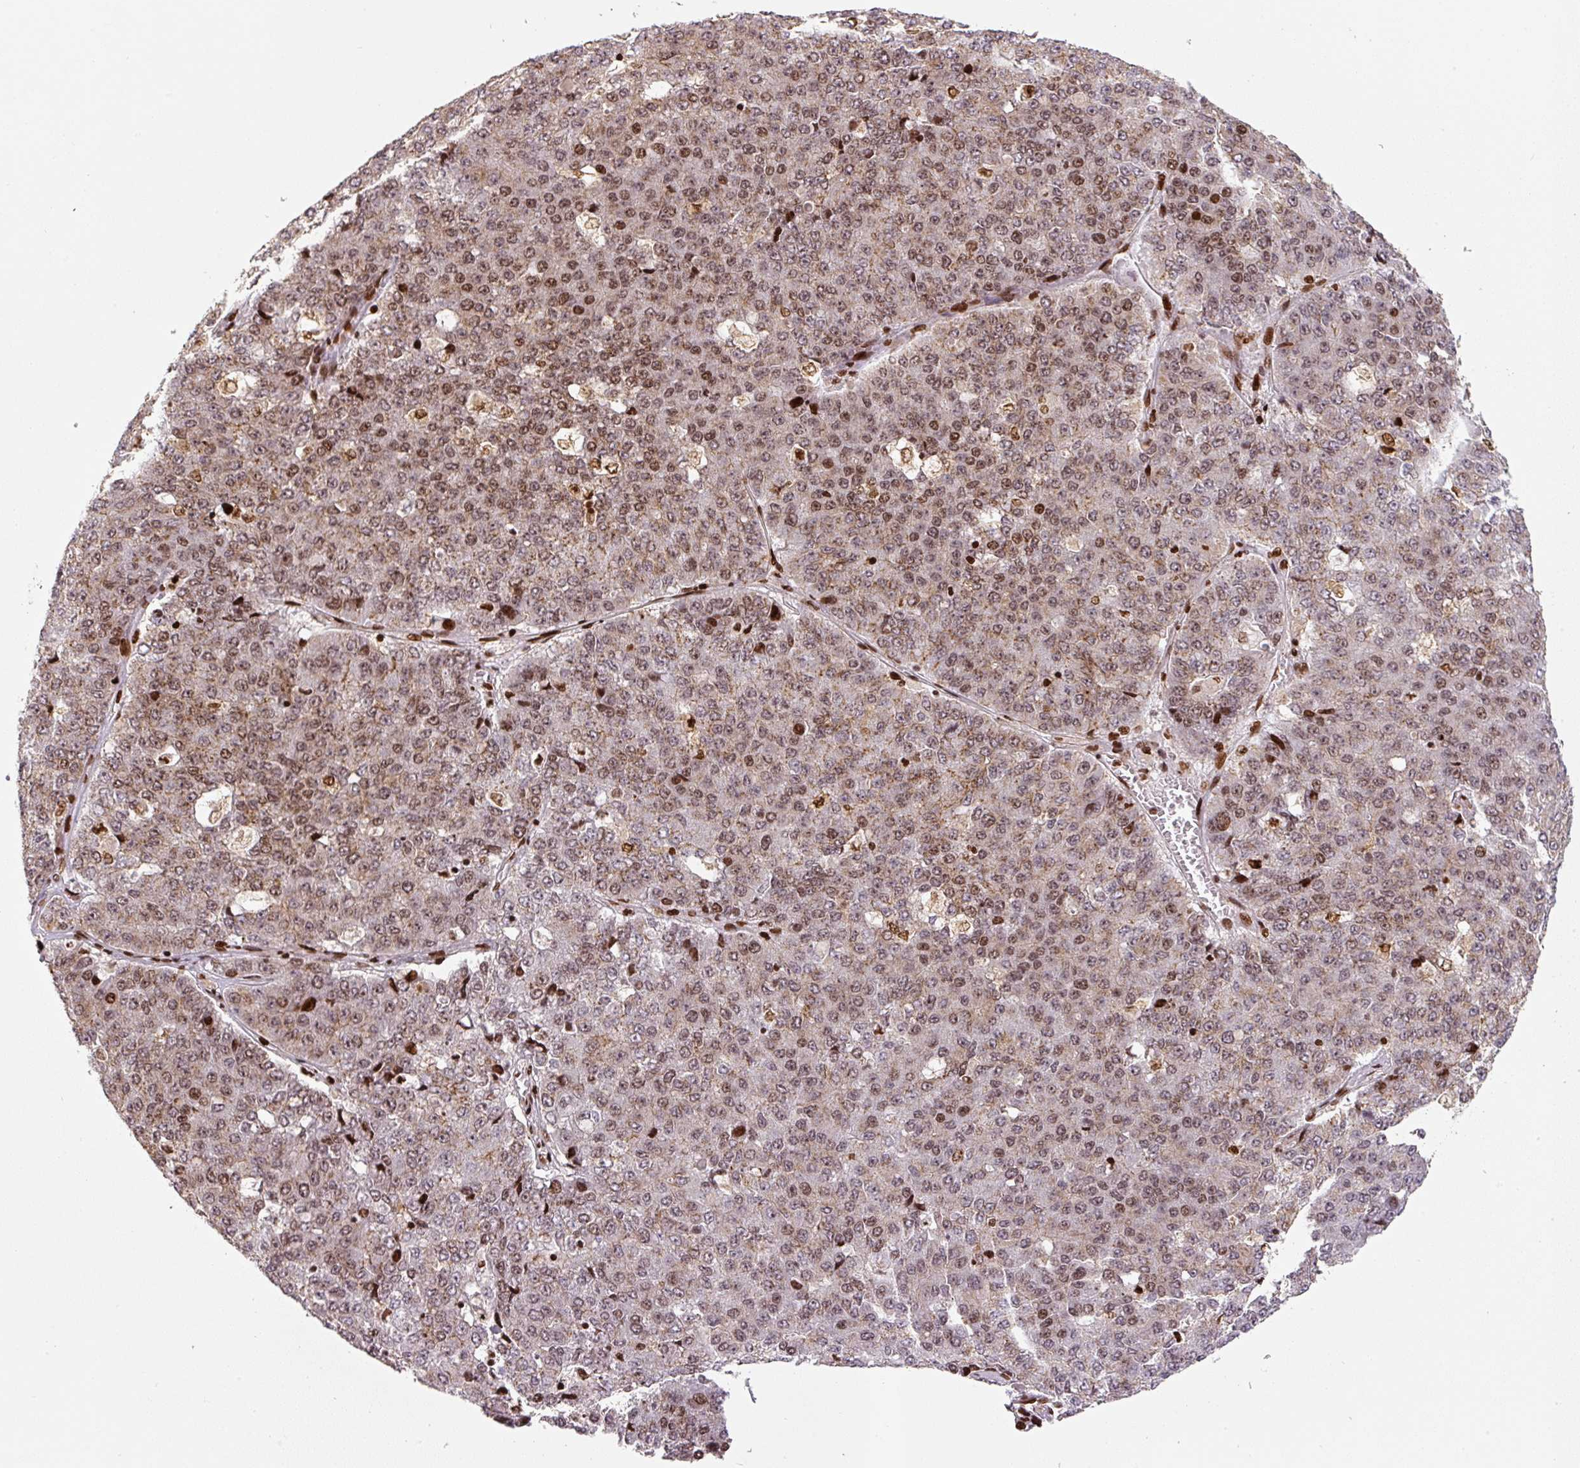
{"staining": {"intensity": "moderate", "quantity": ">75%", "location": "nuclear"}, "tissue": "pancreatic cancer", "cell_type": "Tumor cells", "image_type": "cancer", "snomed": [{"axis": "morphology", "description": "Adenocarcinoma, NOS"}, {"axis": "topography", "description": "Pancreas"}], "caption": "Brown immunohistochemical staining in human pancreatic cancer demonstrates moderate nuclear staining in about >75% of tumor cells.", "gene": "PYDC2", "patient": {"sex": "male", "age": 50}}